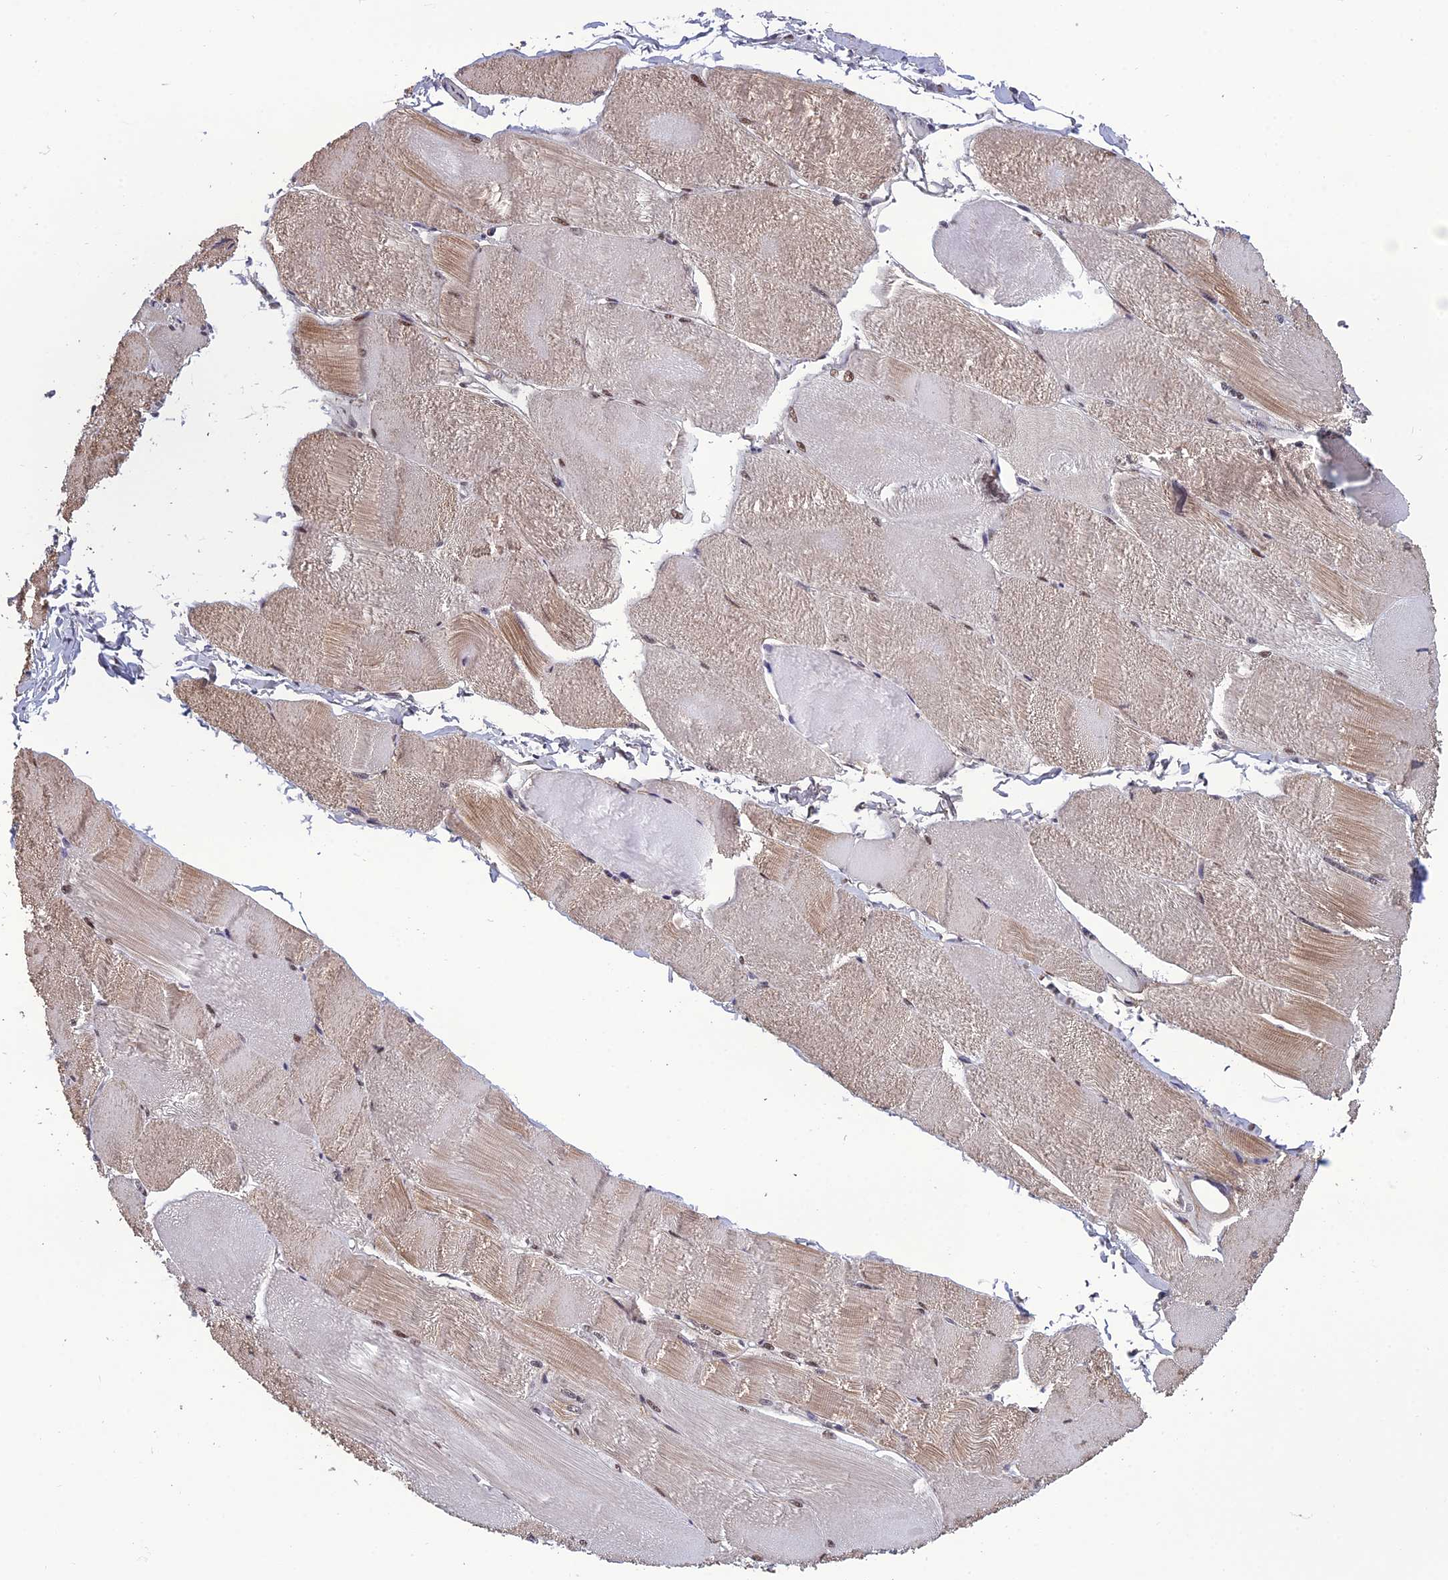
{"staining": {"intensity": "moderate", "quantity": "<25%", "location": "cytoplasmic/membranous,nuclear"}, "tissue": "skeletal muscle", "cell_type": "Myocytes", "image_type": "normal", "snomed": [{"axis": "morphology", "description": "Normal tissue, NOS"}, {"axis": "morphology", "description": "Basal cell carcinoma"}, {"axis": "topography", "description": "Skeletal muscle"}], "caption": "Protein staining of unremarkable skeletal muscle displays moderate cytoplasmic/membranous,nuclear positivity in approximately <25% of myocytes.", "gene": "RSRC1", "patient": {"sex": "female", "age": 64}}